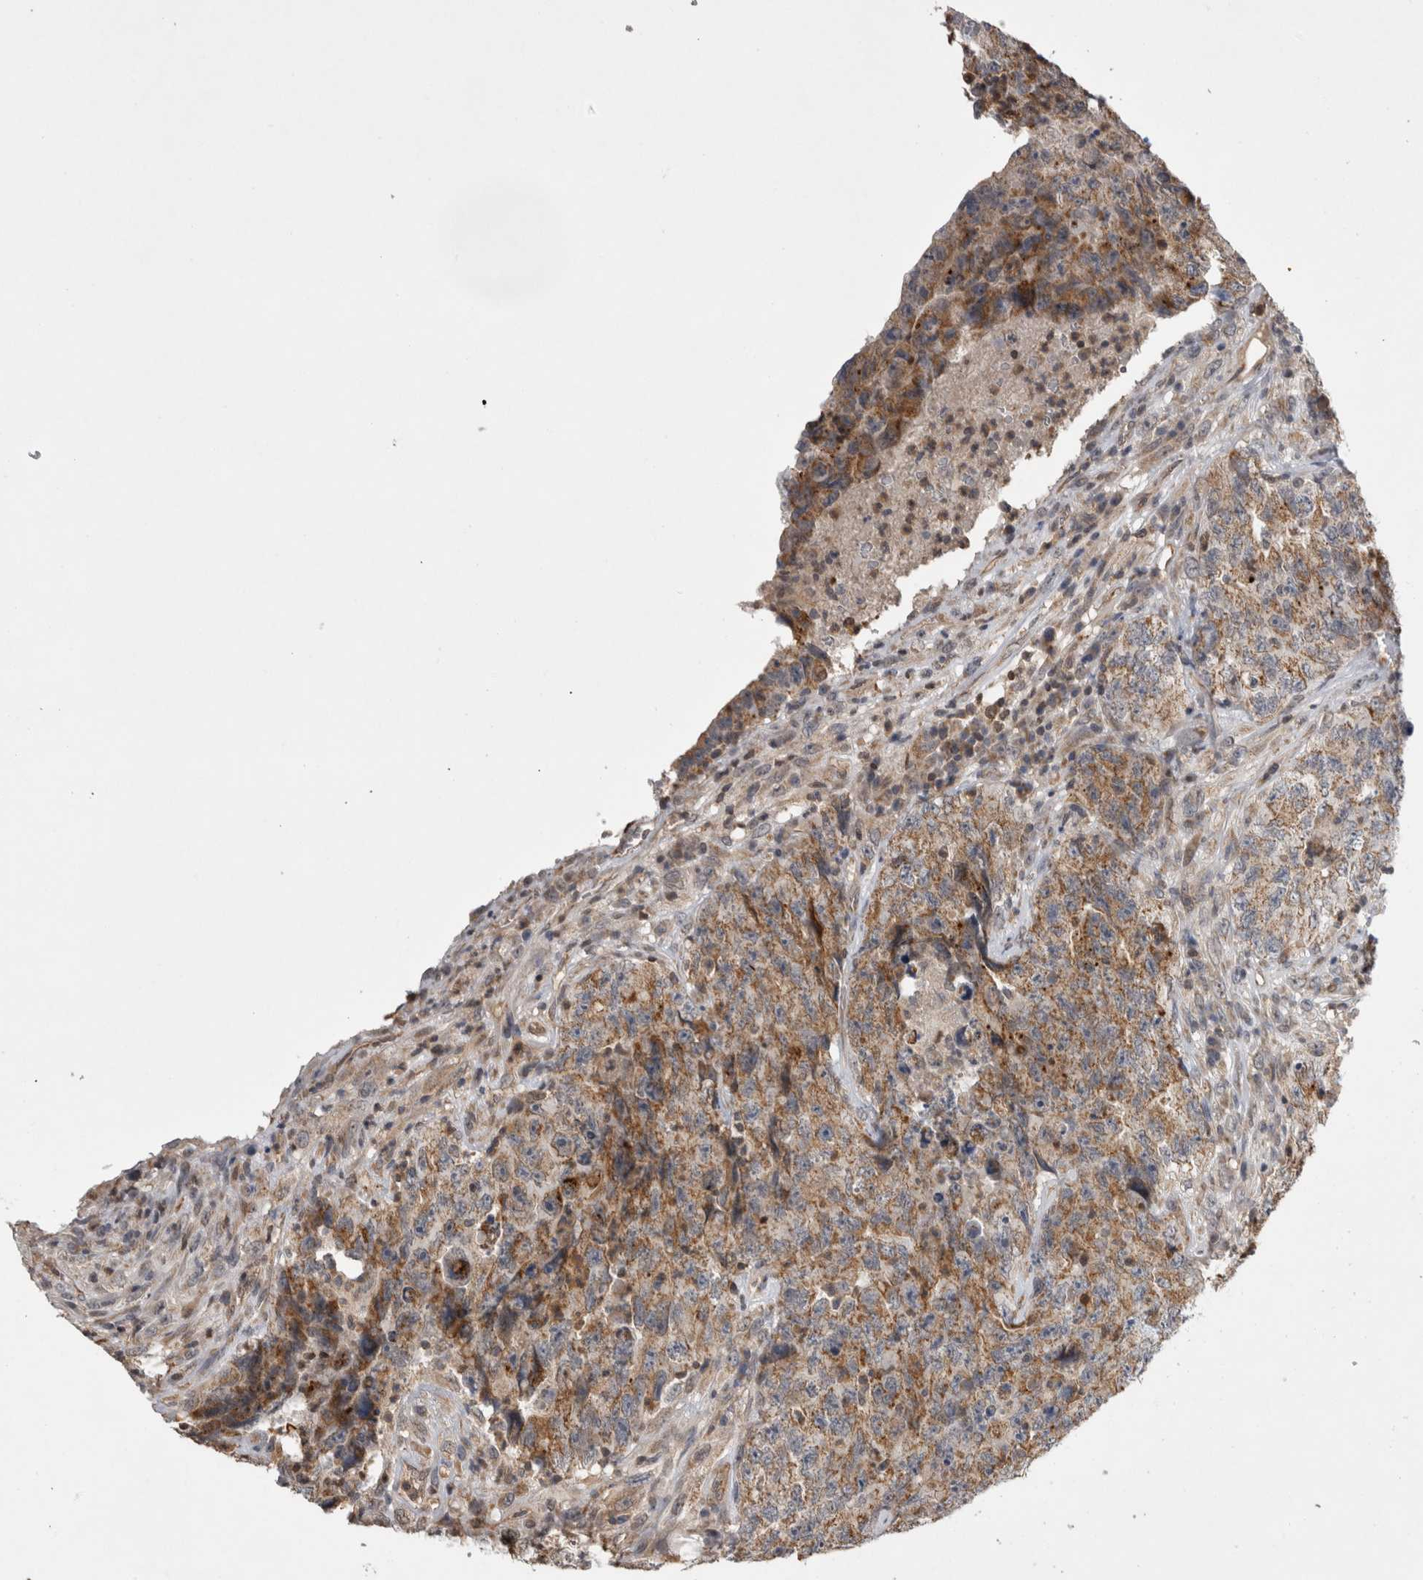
{"staining": {"intensity": "weak", "quantity": ">75%", "location": "cytoplasmic/membranous"}, "tissue": "testis cancer", "cell_type": "Tumor cells", "image_type": "cancer", "snomed": [{"axis": "morphology", "description": "Carcinoma, Embryonal, NOS"}, {"axis": "topography", "description": "Testis"}], "caption": "Brown immunohistochemical staining in human testis cancer reveals weak cytoplasmic/membranous expression in about >75% of tumor cells.", "gene": "KCNIP1", "patient": {"sex": "male", "age": 32}}